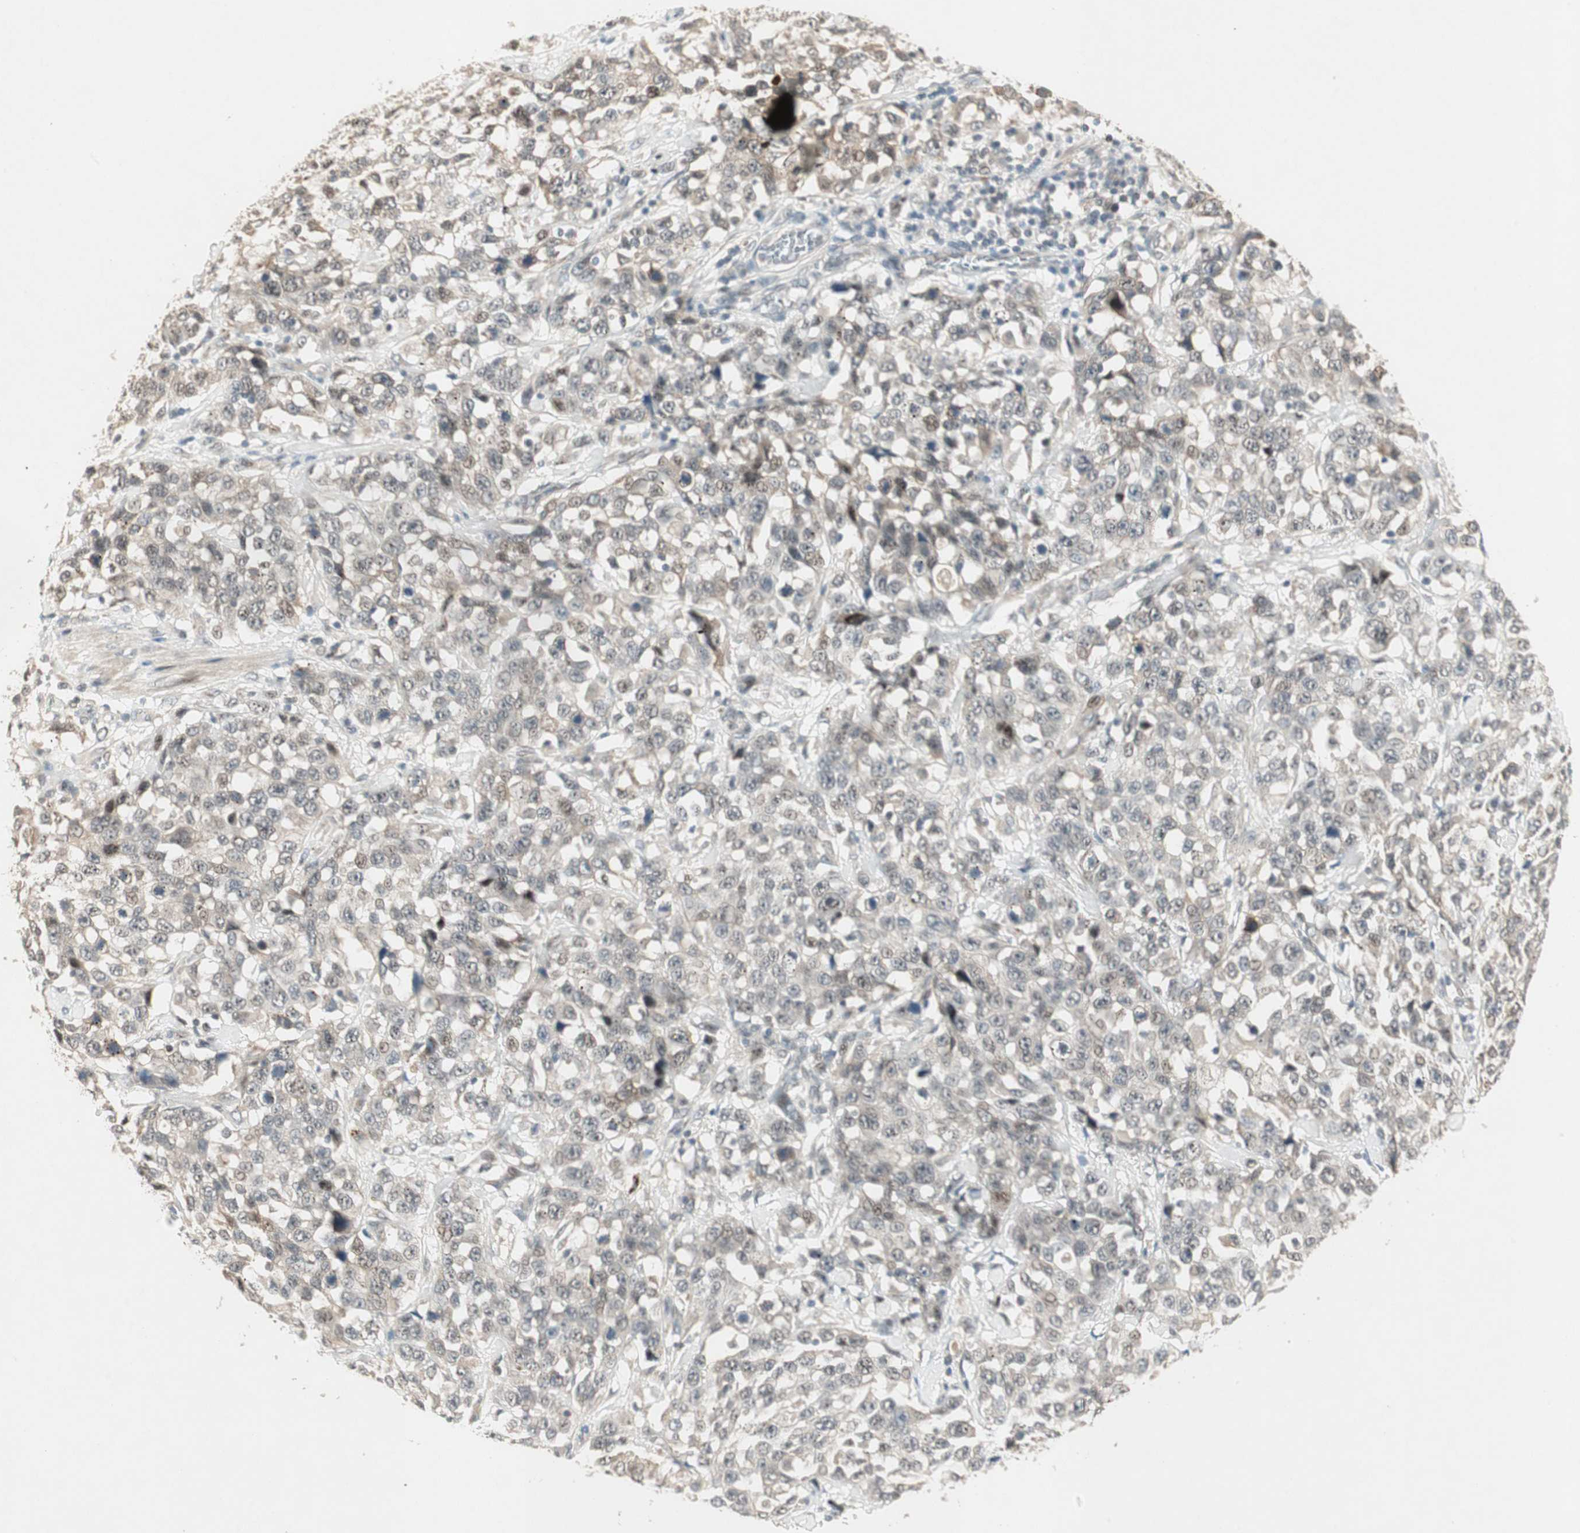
{"staining": {"intensity": "weak", "quantity": "25%-75%", "location": "cytoplasmic/membranous,nuclear"}, "tissue": "stomach cancer", "cell_type": "Tumor cells", "image_type": "cancer", "snomed": [{"axis": "morphology", "description": "Normal tissue, NOS"}, {"axis": "morphology", "description": "Adenocarcinoma, NOS"}, {"axis": "topography", "description": "Stomach"}], "caption": "Protein expression by IHC exhibits weak cytoplasmic/membranous and nuclear positivity in approximately 25%-75% of tumor cells in adenocarcinoma (stomach).", "gene": "ACSL5", "patient": {"sex": "male", "age": 48}}